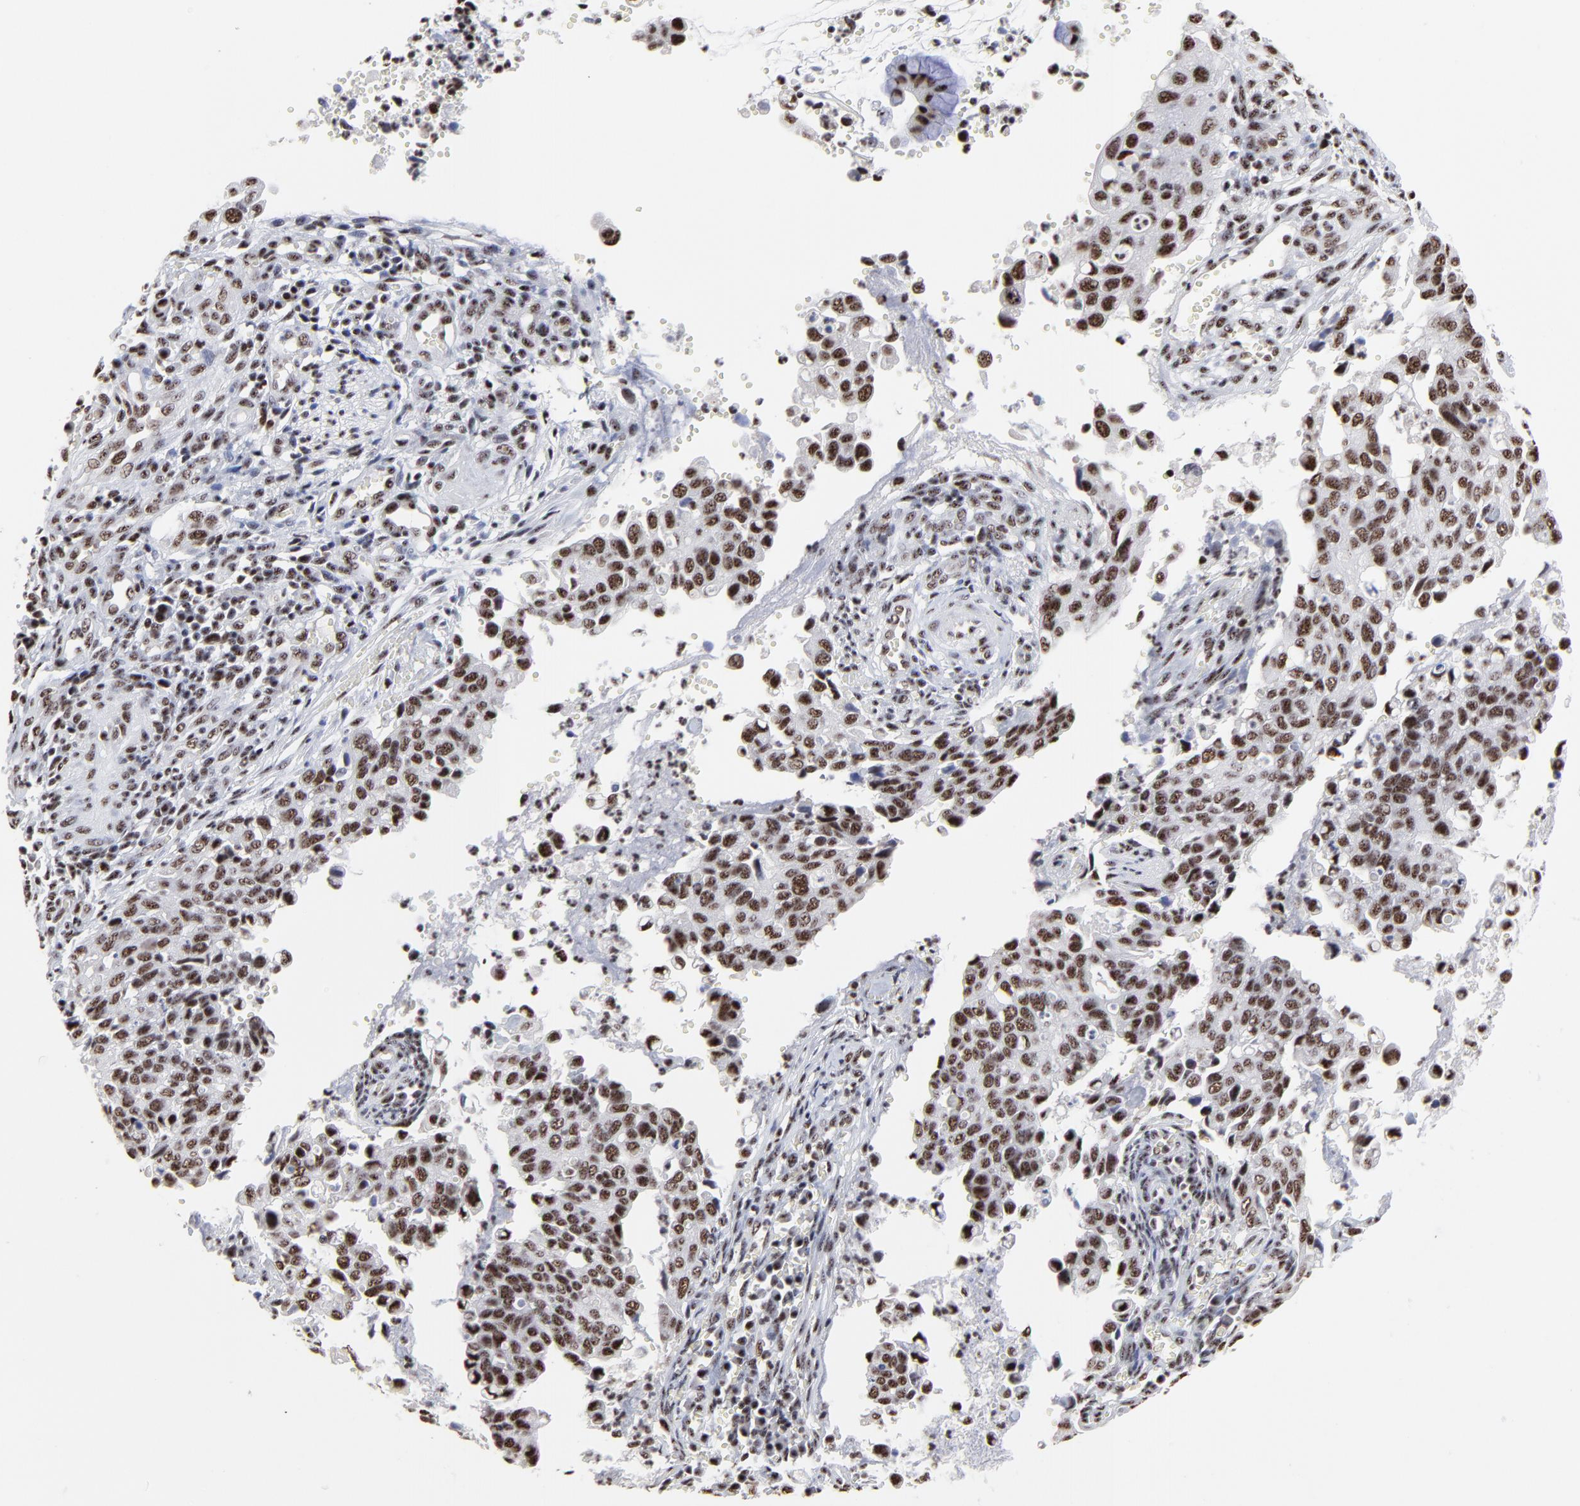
{"staining": {"intensity": "moderate", "quantity": ">75%", "location": "nuclear"}, "tissue": "cervical cancer", "cell_type": "Tumor cells", "image_type": "cancer", "snomed": [{"axis": "morphology", "description": "Normal tissue, NOS"}, {"axis": "morphology", "description": "Squamous cell carcinoma, NOS"}, {"axis": "topography", "description": "Cervix"}], "caption": "Cervical cancer (squamous cell carcinoma) stained for a protein exhibits moderate nuclear positivity in tumor cells.", "gene": "MBD4", "patient": {"sex": "female", "age": 45}}